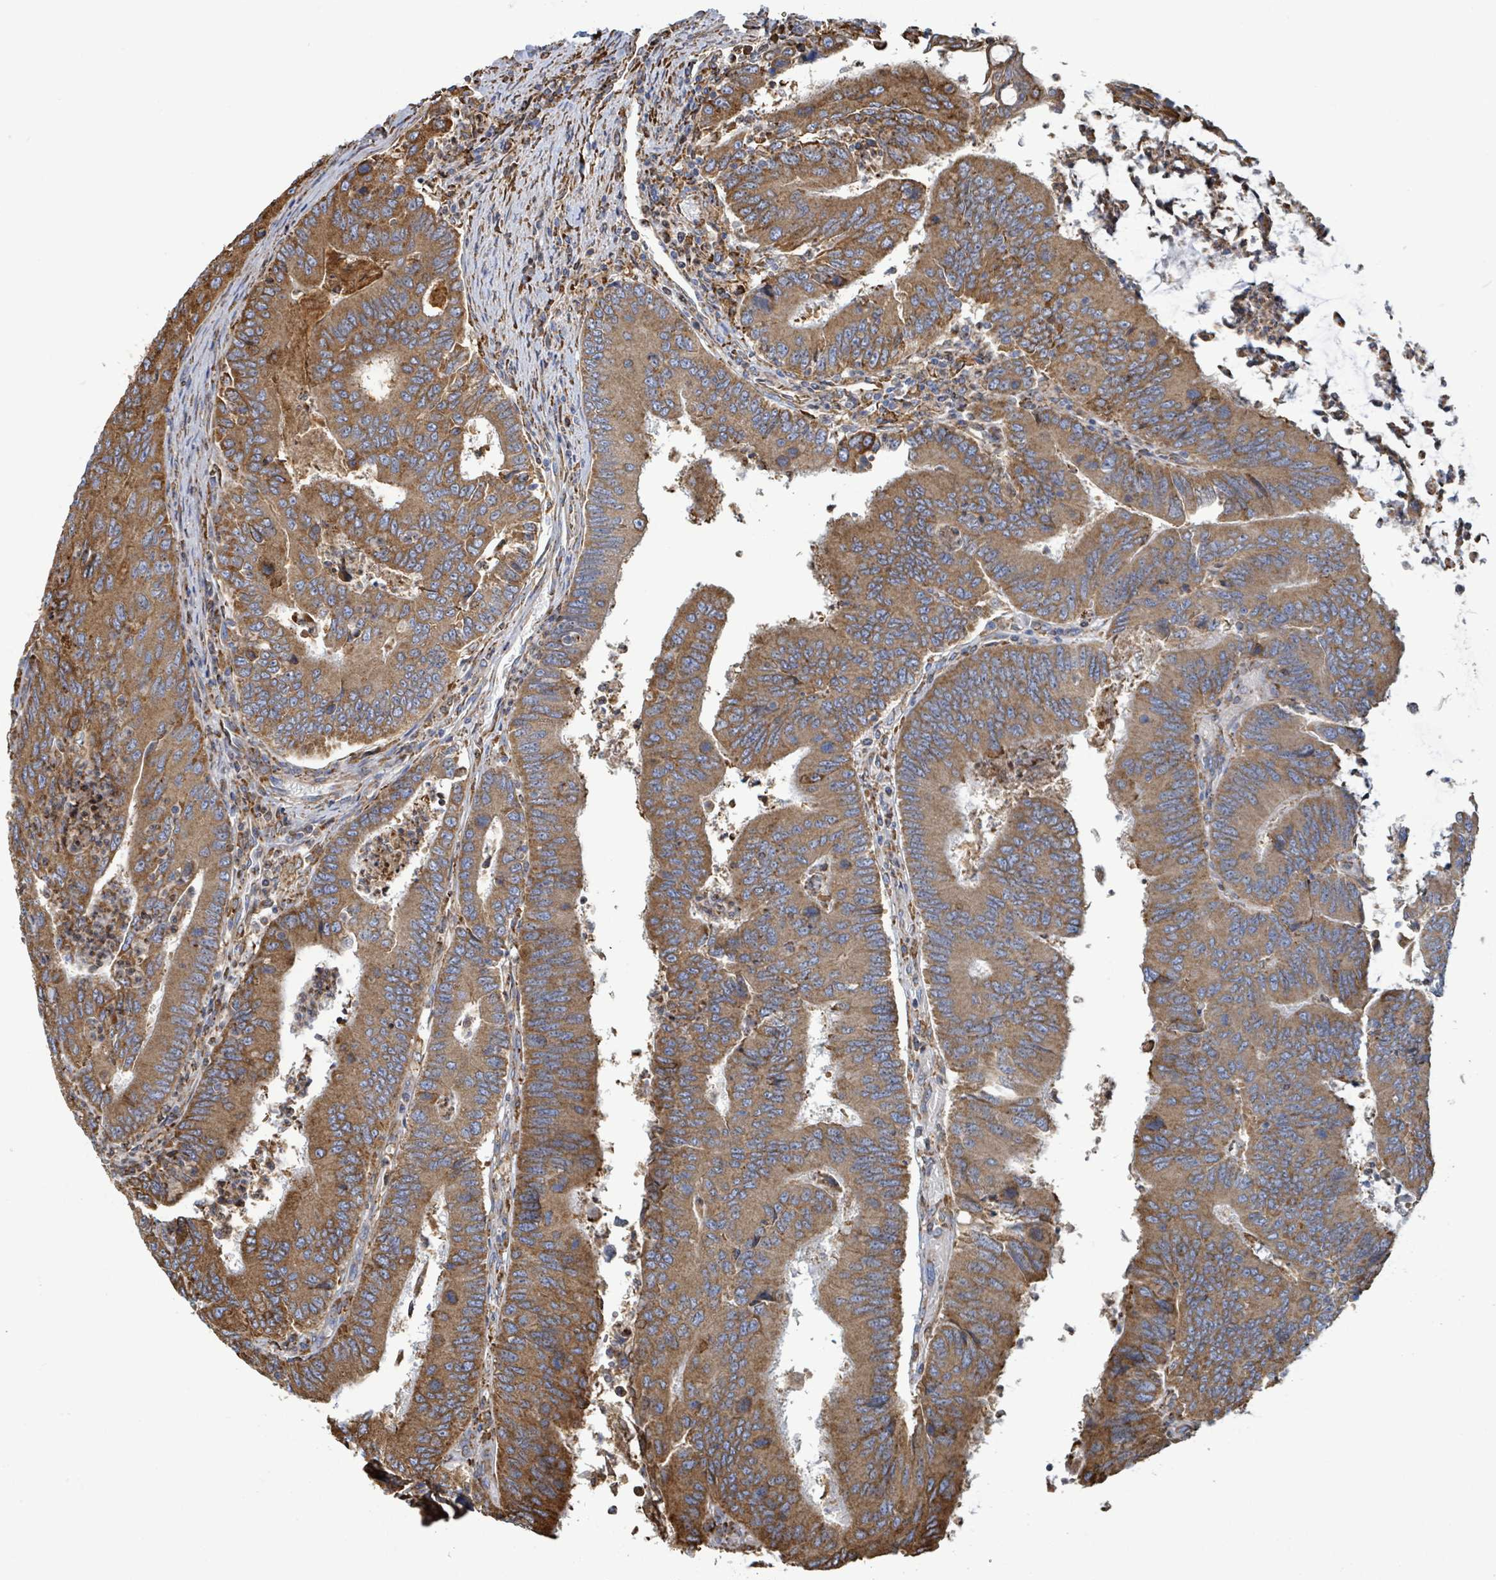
{"staining": {"intensity": "moderate", "quantity": ">75%", "location": "cytoplasmic/membranous"}, "tissue": "colorectal cancer", "cell_type": "Tumor cells", "image_type": "cancer", "snomed": [{"axis": "morphology", "description": "Adenocarcinoma, NOS"}, {"axis": "topography", "description": "Colon"}], "caption": "An immunohistochemistry (IHC) image of neoplastic tissue is shown. Protein staining in brown labels moderate cytoplasmic/membranous positivity in adenocarcinoma (colorectal) within tumor cells.", "gene": "RFPL4A", "patient": {"sex": "female", "age": 67}}